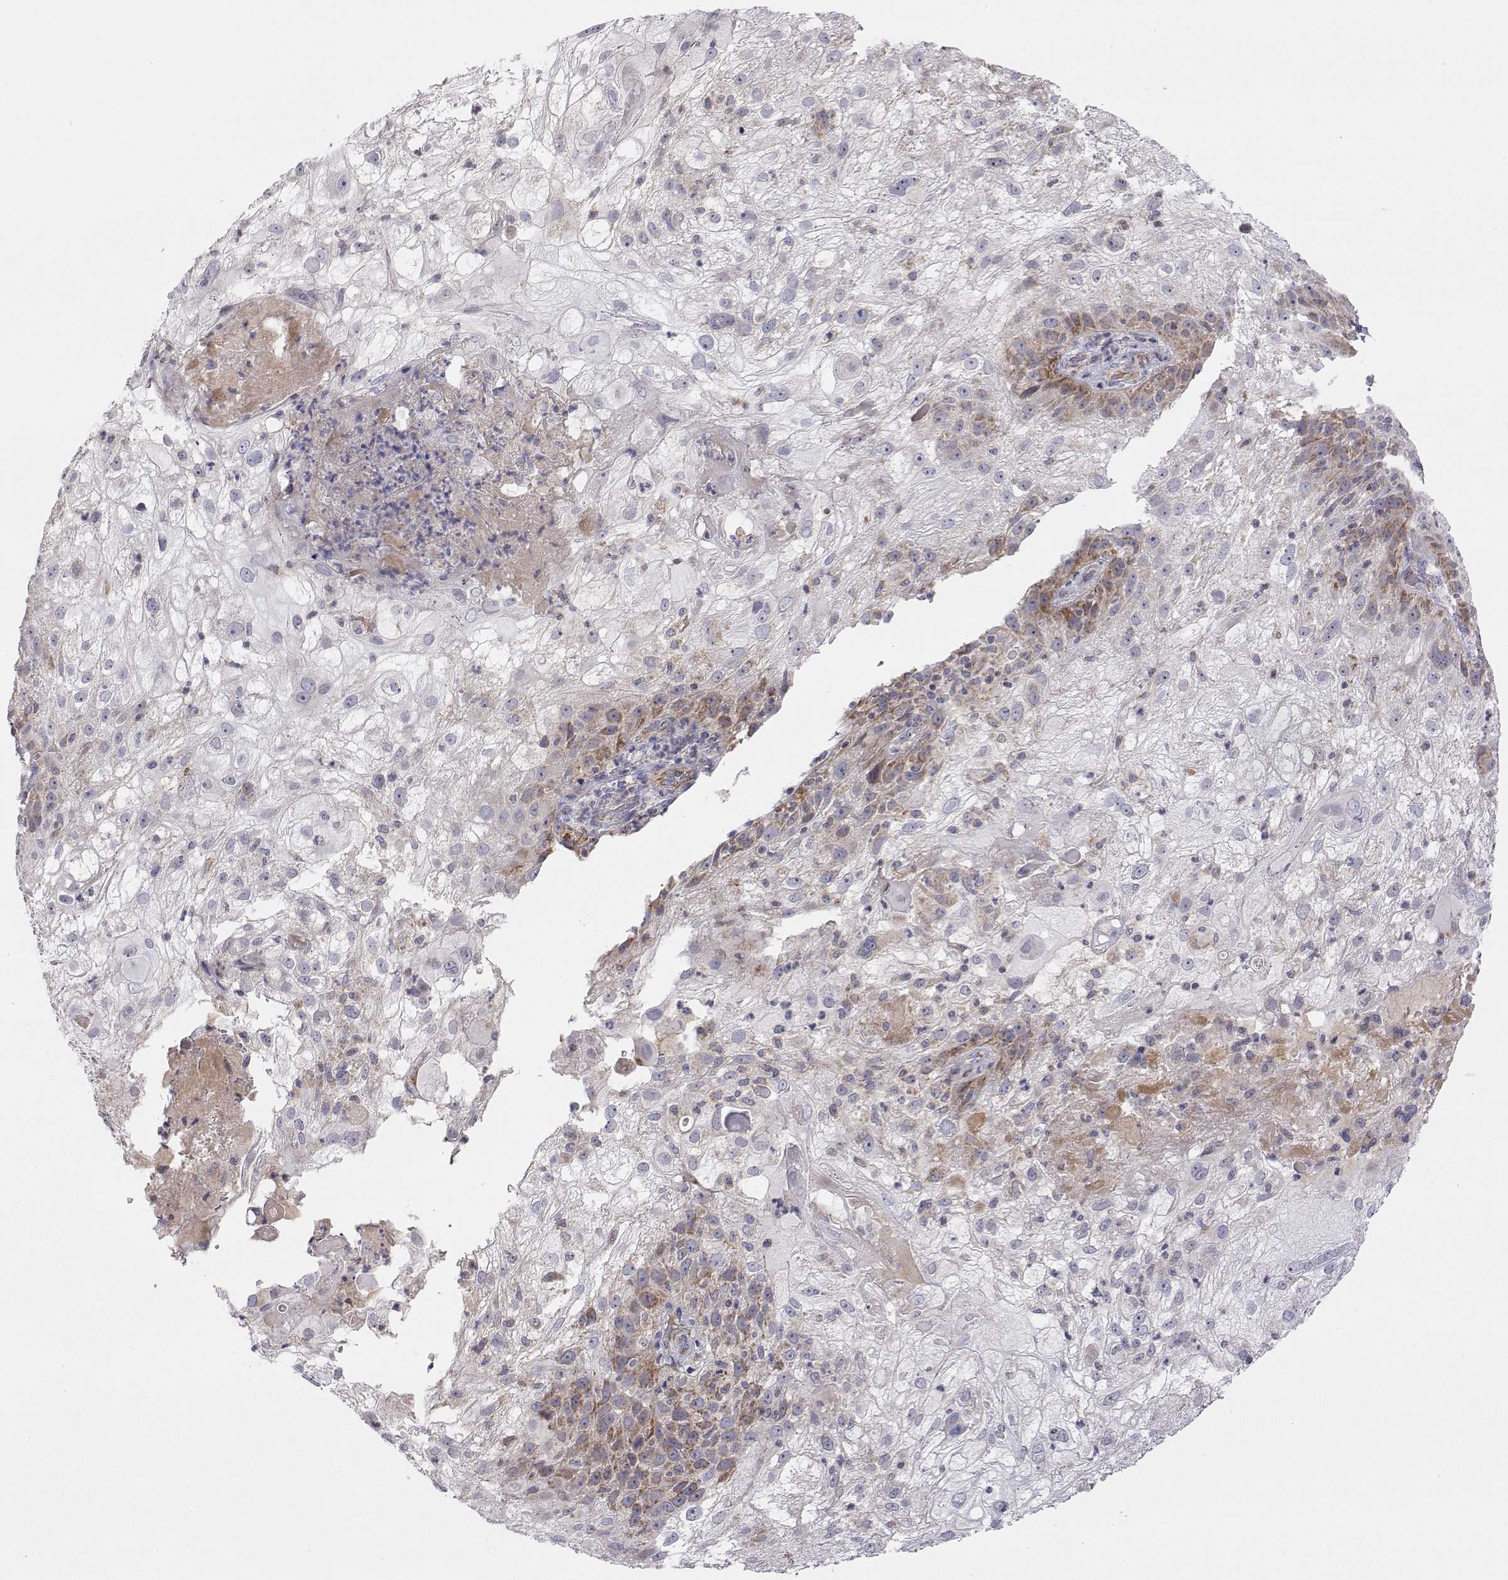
{"staining": {"intensity": "moderate", "quantity": "25%-75%", "location": "cytoplasmic/membranous"}, "tissue": "skin cancer", "cell_type": "Tumor cells", "image_type": "cancer", "snomed": [{"axis": "morphology", "description": "Normal tissue, NOS"}, {"axis": "morphology", "description": "Squamous cell carcinoma, NOS"}, {"axis": "topography", "description": "Skin"}], "caption": "Skin cancer tissue shows moderate cytoplasmic/membranous expression in about 25%-75% of tumor cells", "gene": "MRPL3", "patient": {"sex": "female", "age": 83}}